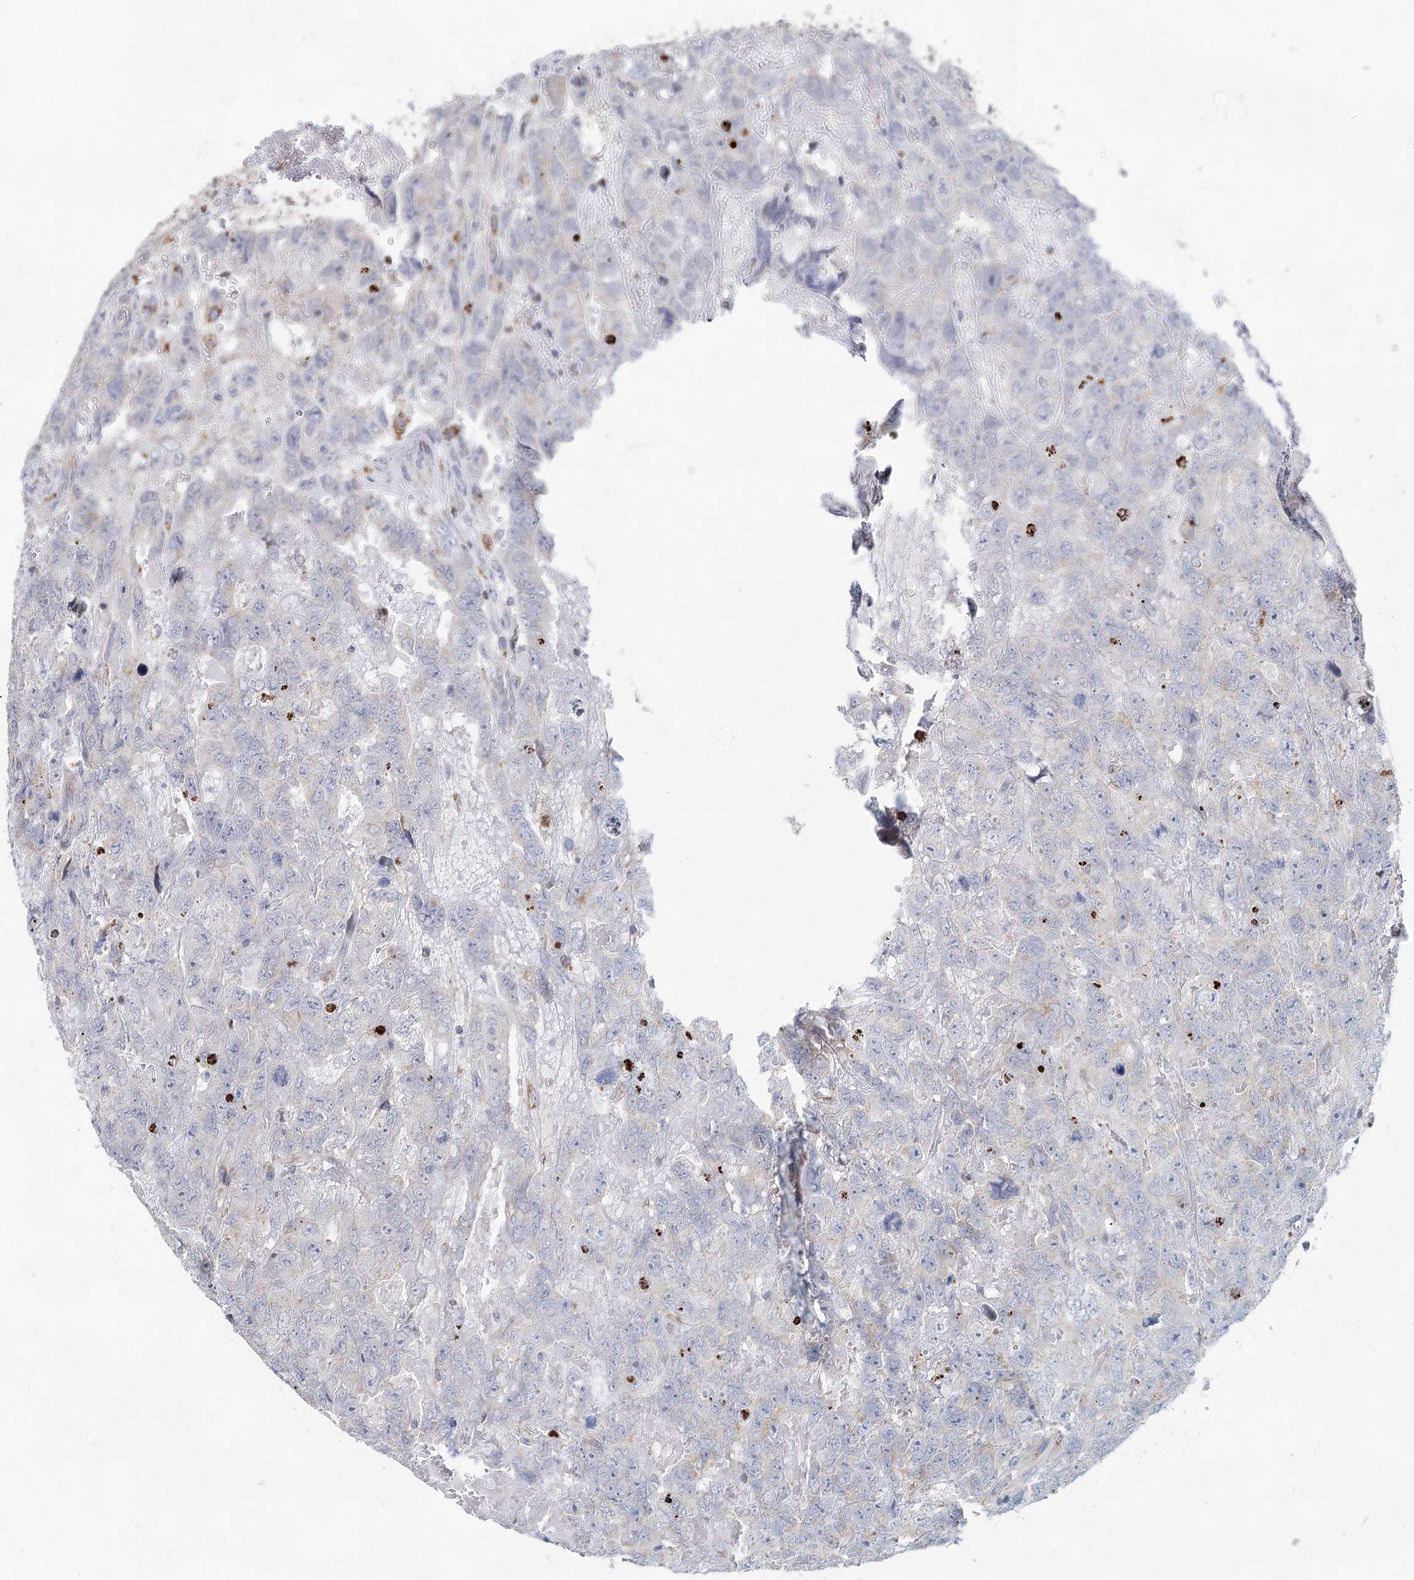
{"staining": {"intensity": "negative", "quantity": "none", "location": "none"}, "tissue": "testis cancer", "cell_type": "Tumor cells", "image_type": "cancer", "snomed": [{"axis": "morphology", "description": "Carcinoma, Embryonal, NOS"}, {"axis": "topography", "description": "Testis"}], "caption": "Photomicrograph shows no protein staining in tumor cells of testis embryonal carcinoma tissue.", "gene": "XPO6", "patient": {"sex": "male", "age": 45}}